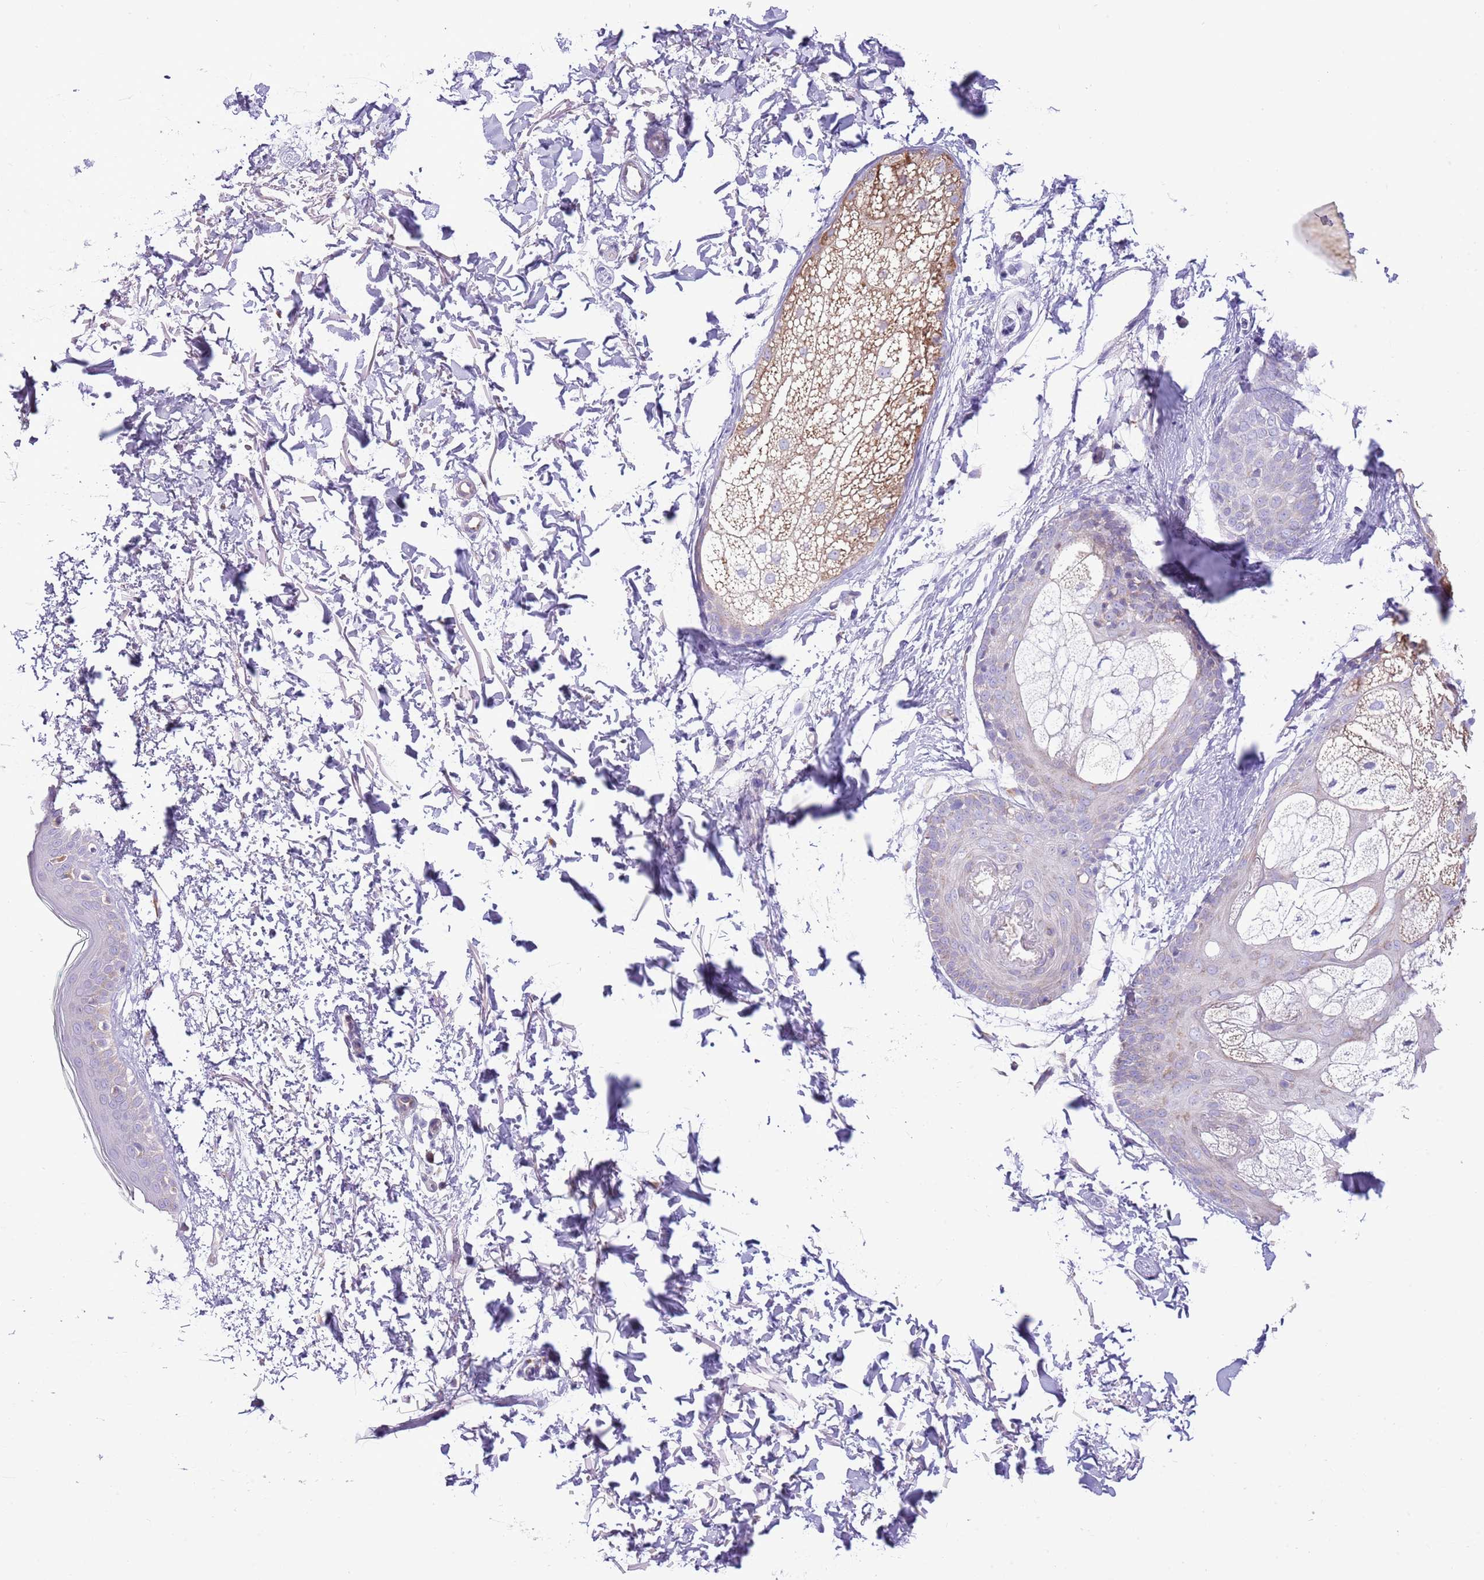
{"staining": {"intensity": "negative", "quantity": "none", "location": "none"}, "tissue": "skin", "cell_type": "Fibroblasts", "image_type": "normal", "snomed": [{"axis": "morphology", "description": "Normal tissue, NOS"}, {"axis": "topography", "description": "Skin"}], "caption": "IHC image of benign skin: human skin stained with DAB exhibits no significant protein positivity in fibroblasts.", "gene": "OAZ2", "patient": {"sex": "male", "age": 66}}